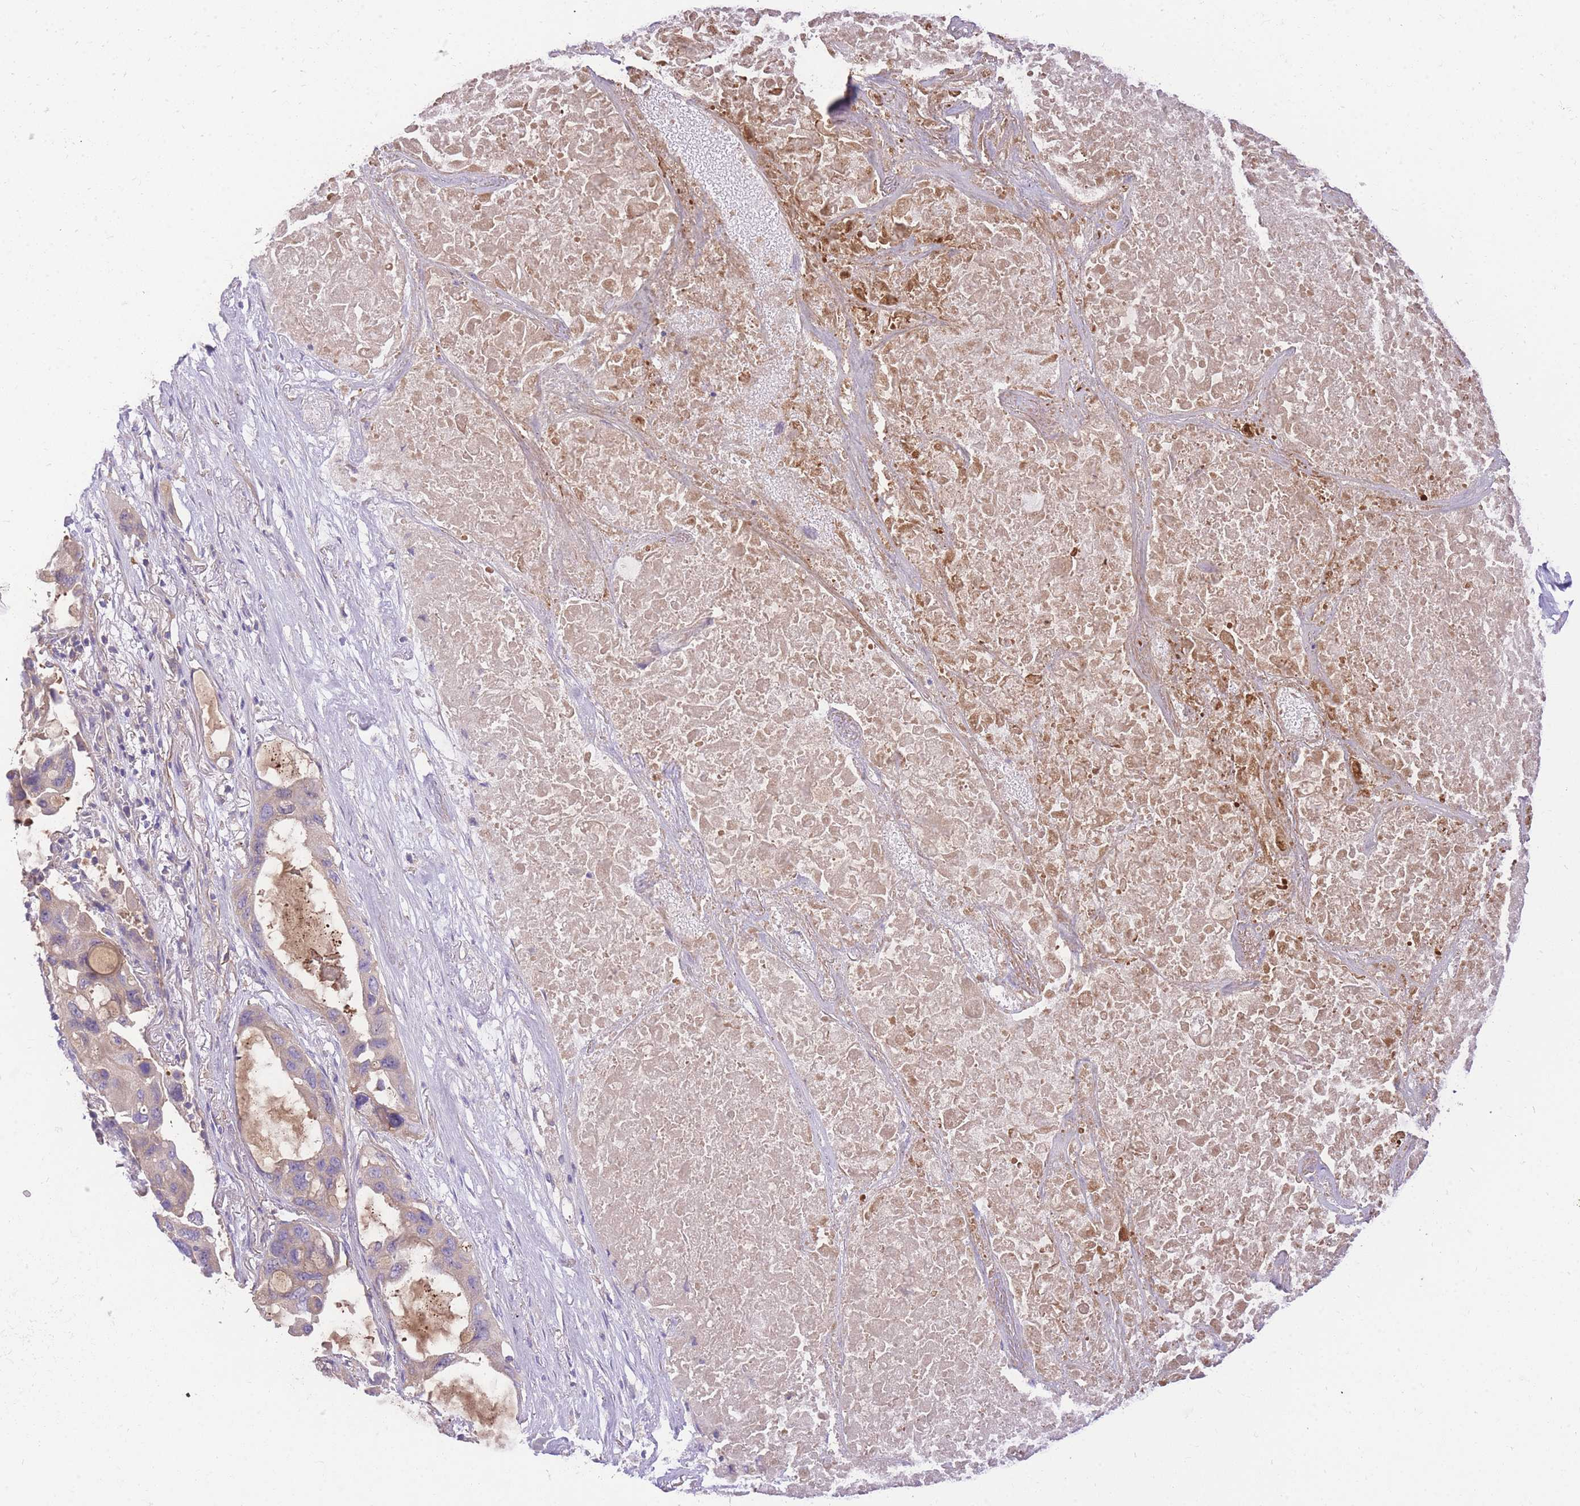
{"staining": {"intensity": "negative", "quantity": "none", "location": "none"}, "tissue": "lung cancer", "cell_type": "Tumor cells", "image_type": "cancer", "snomed": [{"axis": "morphology", "description": "Squamous cell carcinoma, NOS"}, {"axis": "topography", "description": "Lung"}], "caption": "DAB (3,3'-diaminobenzidine) immunohistochemical staining of lung squamous cell carcinoma shows no significant staining in tumor cells.", "gene": "LIPH", "patient": {"sex": "female", "age": 73}}